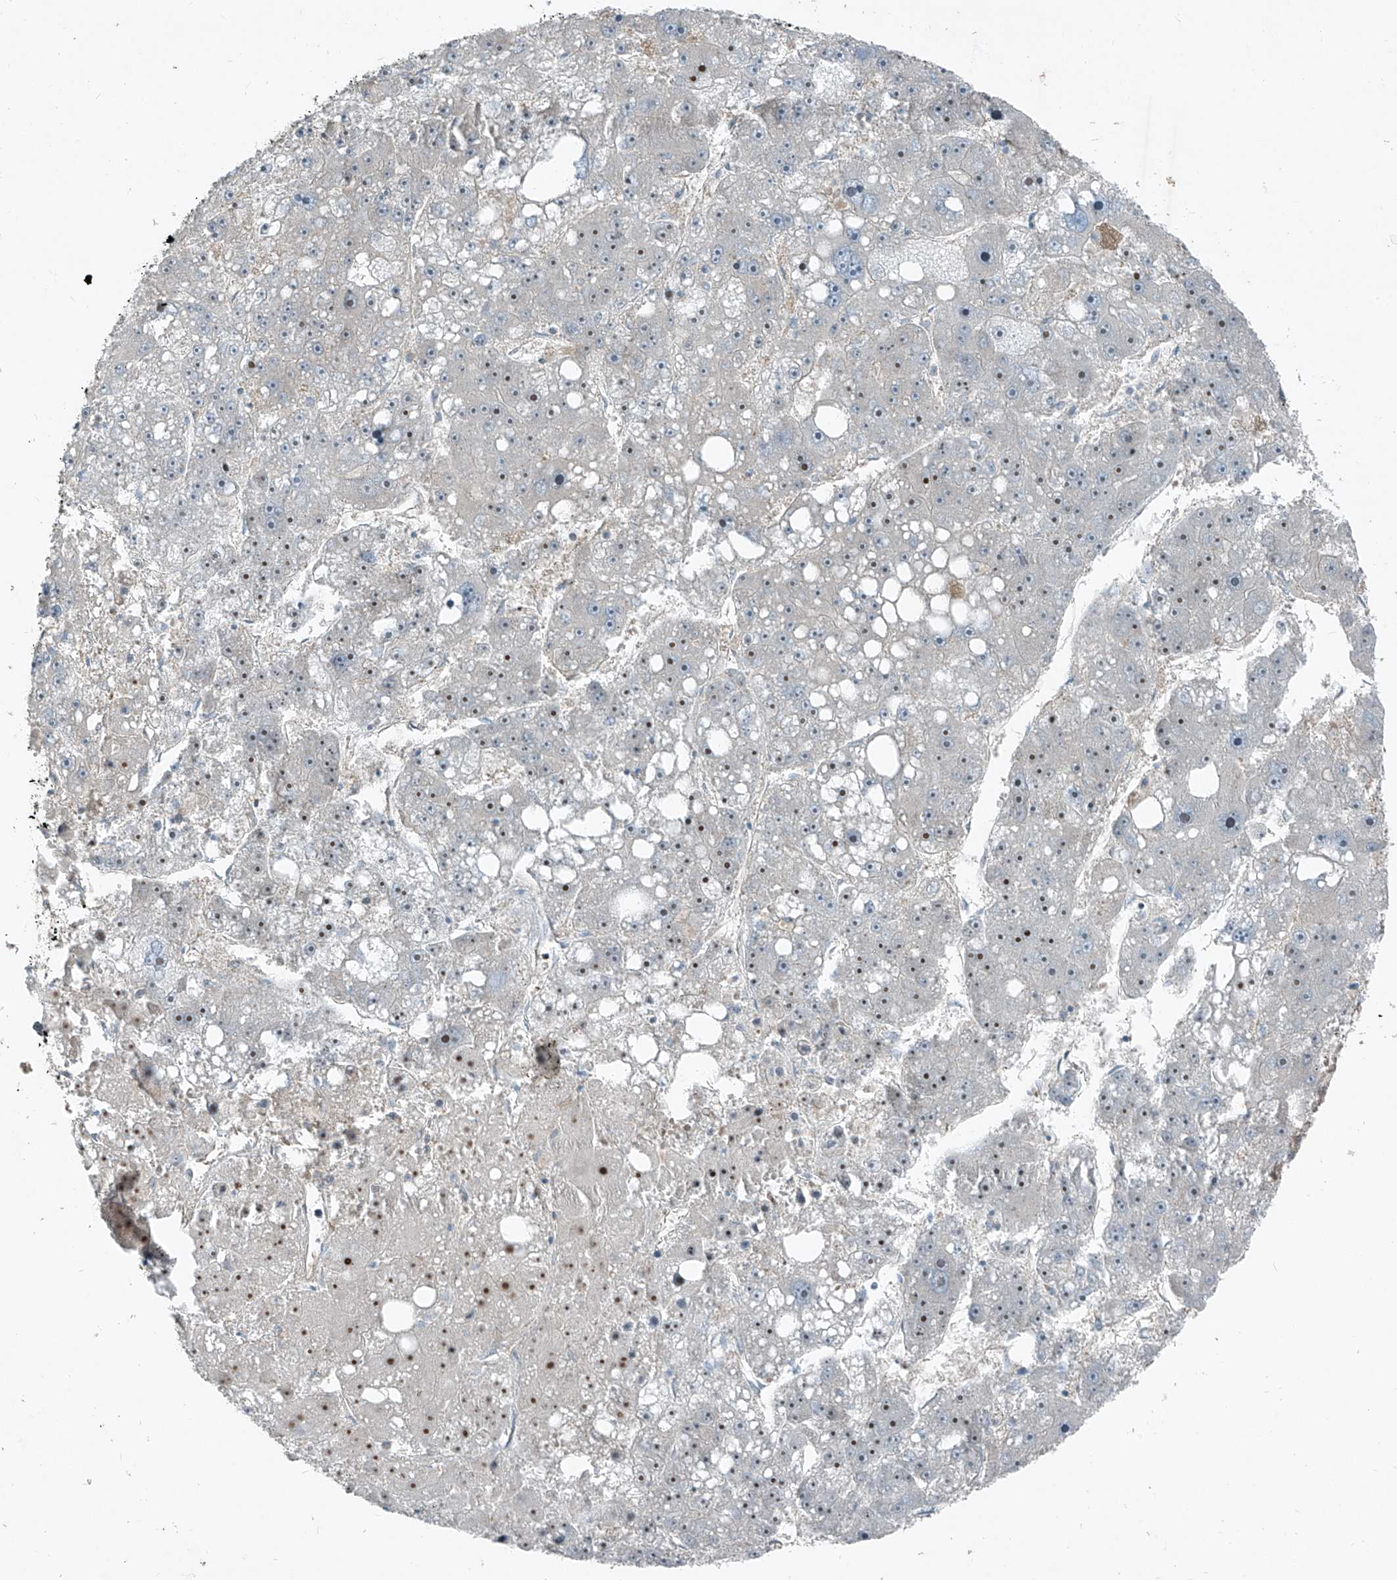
{"staining": {"intensity": "moderate", "quantity": "<25%", "location": "nuclear"}, "tissue": "liver cancer", "cell_type": "Tumor cells", "image_type": "cancer", "snomed": [{"axis": "morphology", "description": "Carcinoma, Hepatocellular, NOS"}, {"axis": "topography", "description": "Liver"}], "caption": "Immunohistochemistry photomicrograph of hepatocellular carcinoma (liver) stained for a protein (brown), which displays low levels of moderate nuclear staining in approximately <25% of tumor cells.", "gene": "PPCS", "patient": {"sex": "female", "age": 61}}